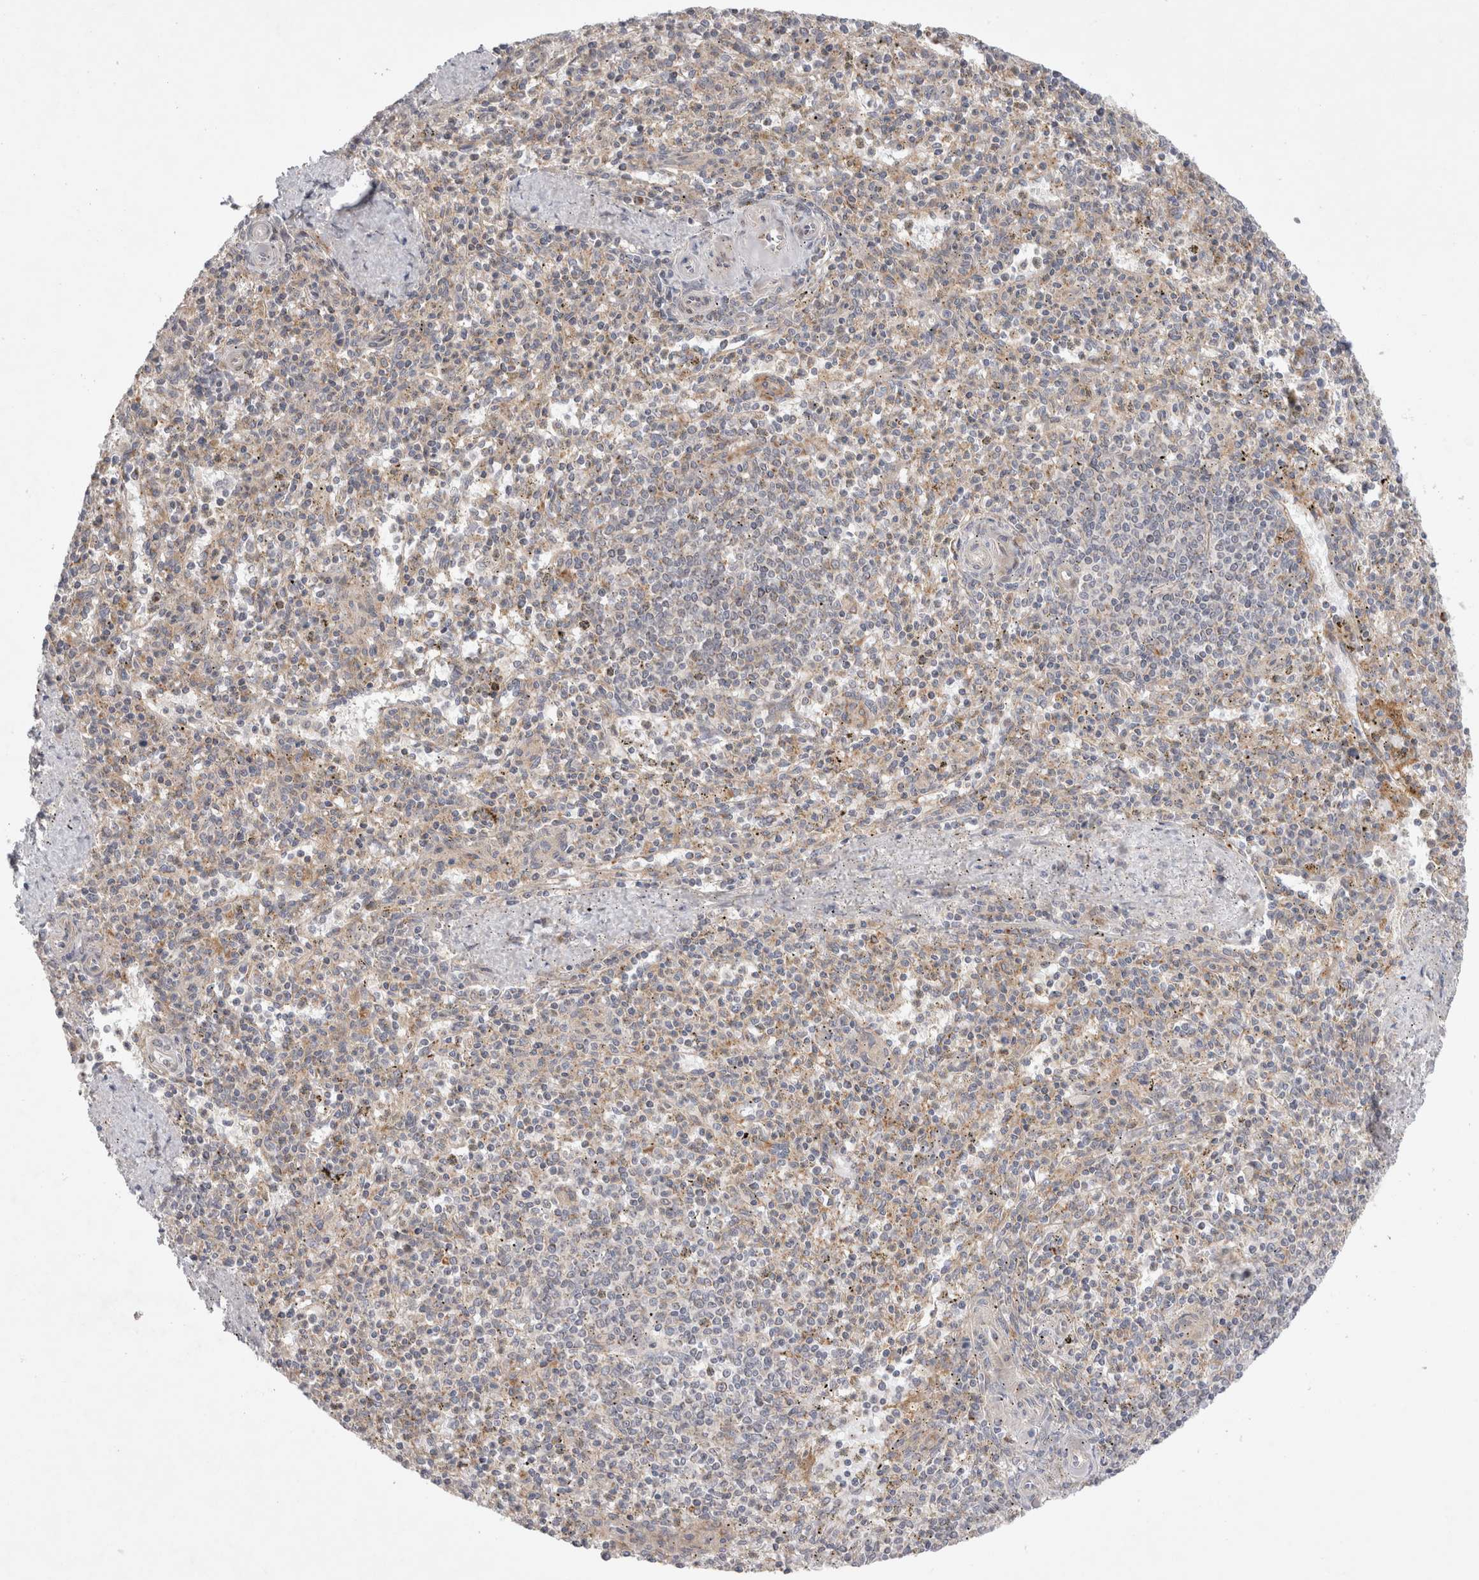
{"staining": {"intensity": "weak", "quantity": "<25%", "location": "cytoplasmic/membranous"}, "tissue": "spleen", "cell_type": "Cells in red pulp", "image_type": "normal", "snomed": [{"axis": "morphology", "description": "Normal tissue, NOS"}, {"axis": "topography", "description": "Spleen"}], "caption": "A high-resolution micrograph shows immunohistochemistry (IHC) staining of normal spleen, which displays no significant staining in cells in red pulp. (DAB (3,3'-diaminobenzidine) immunohistochemistry, high magnification).", "gene": "NPC1", "patient": {"sex": "male", "age": 72}}